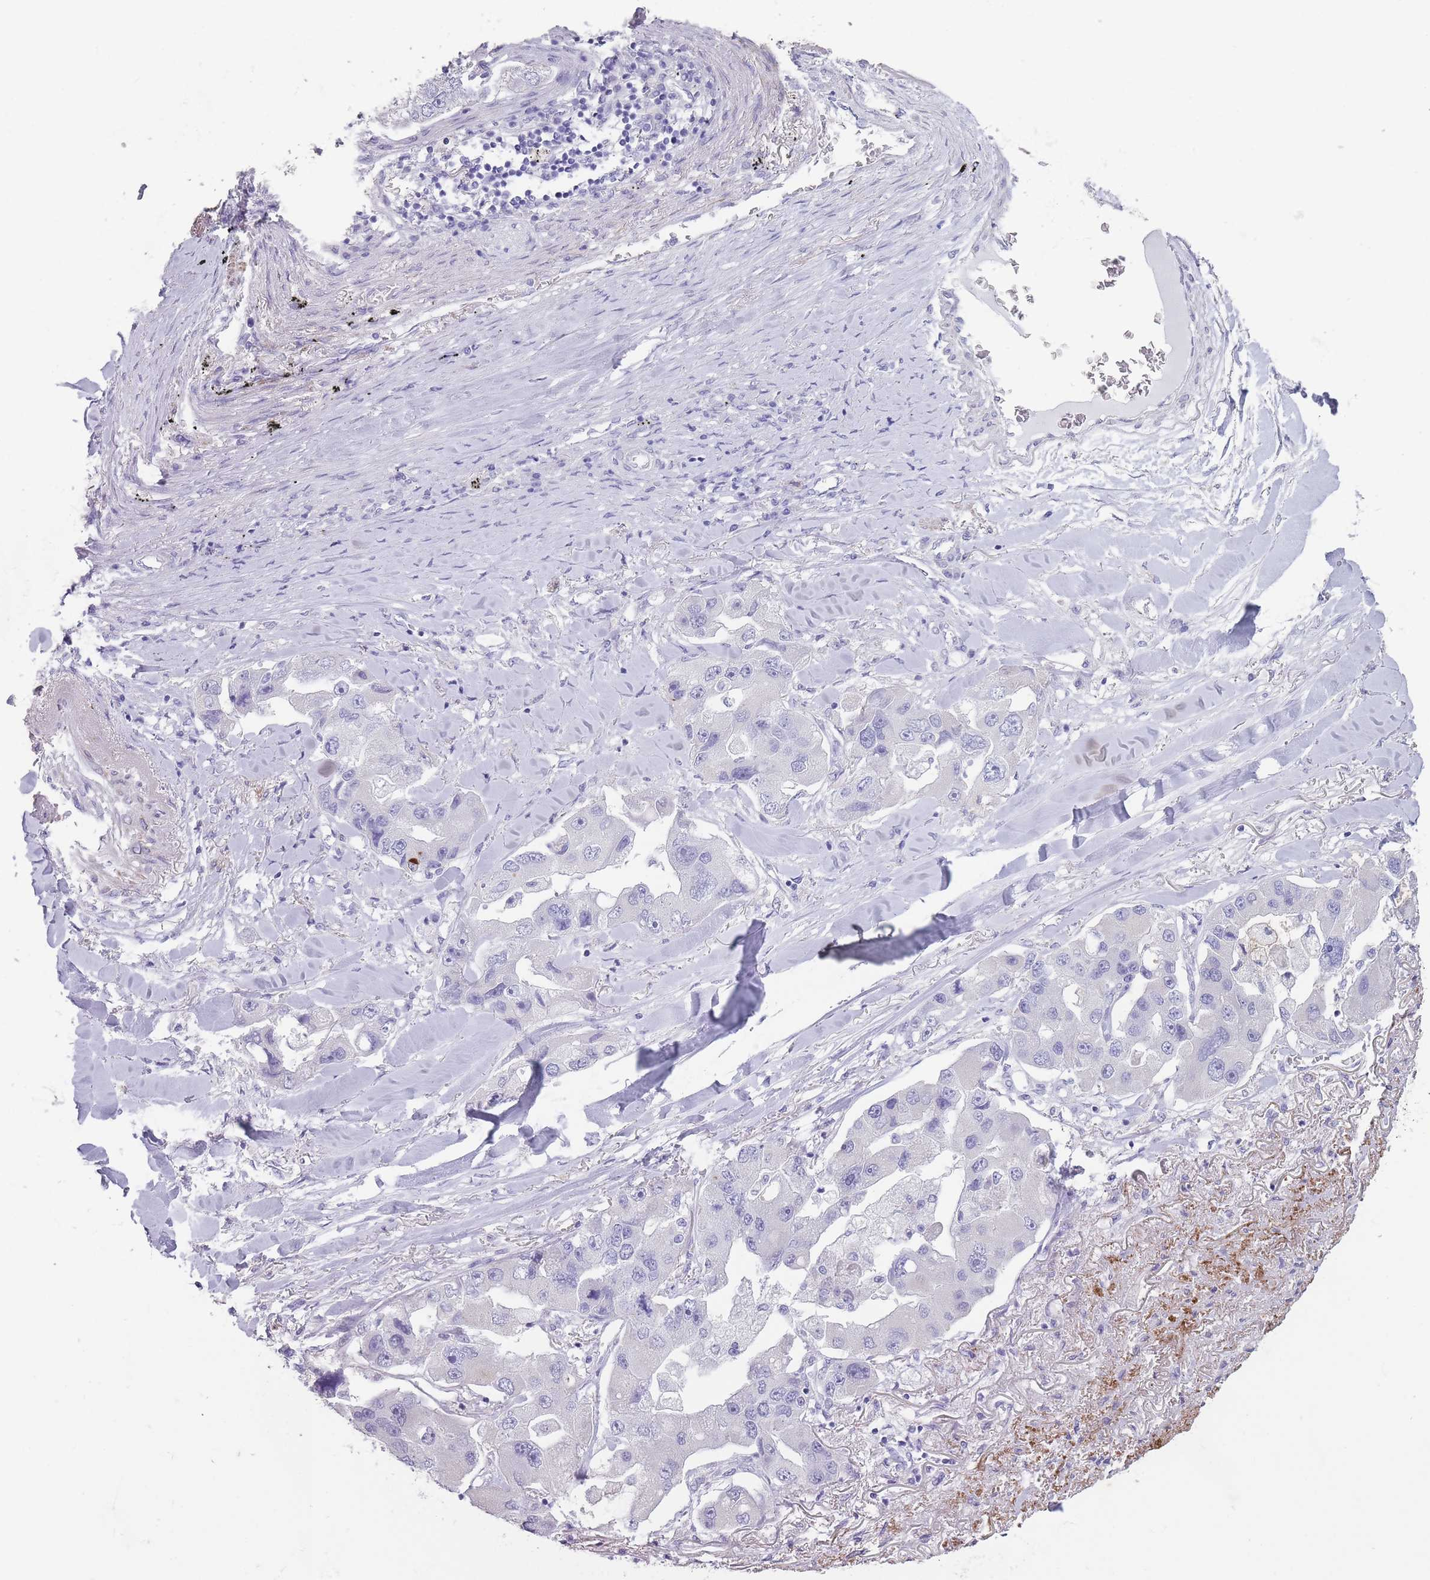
{"staining": {"intensity": "negative", "quantity": "none", "location": "none"}, "tissue": "lung cancer", "cell_type": "Tumor cells", "image_type": "cancer", "snomed": [{"axis": "morphology", "description": "Adenocarcinoma, NOS"}, {"axis": "topography", "description": "Lung"}], "caption": "High power microscopy photomicrograph of an immunohistochemistry (IHC) image of lung cancer (adenocarcinoma), revealing no significant positivity in tumor cells.", "gene": "RHBG", "patient": {"sex": "female", "age": 54}}